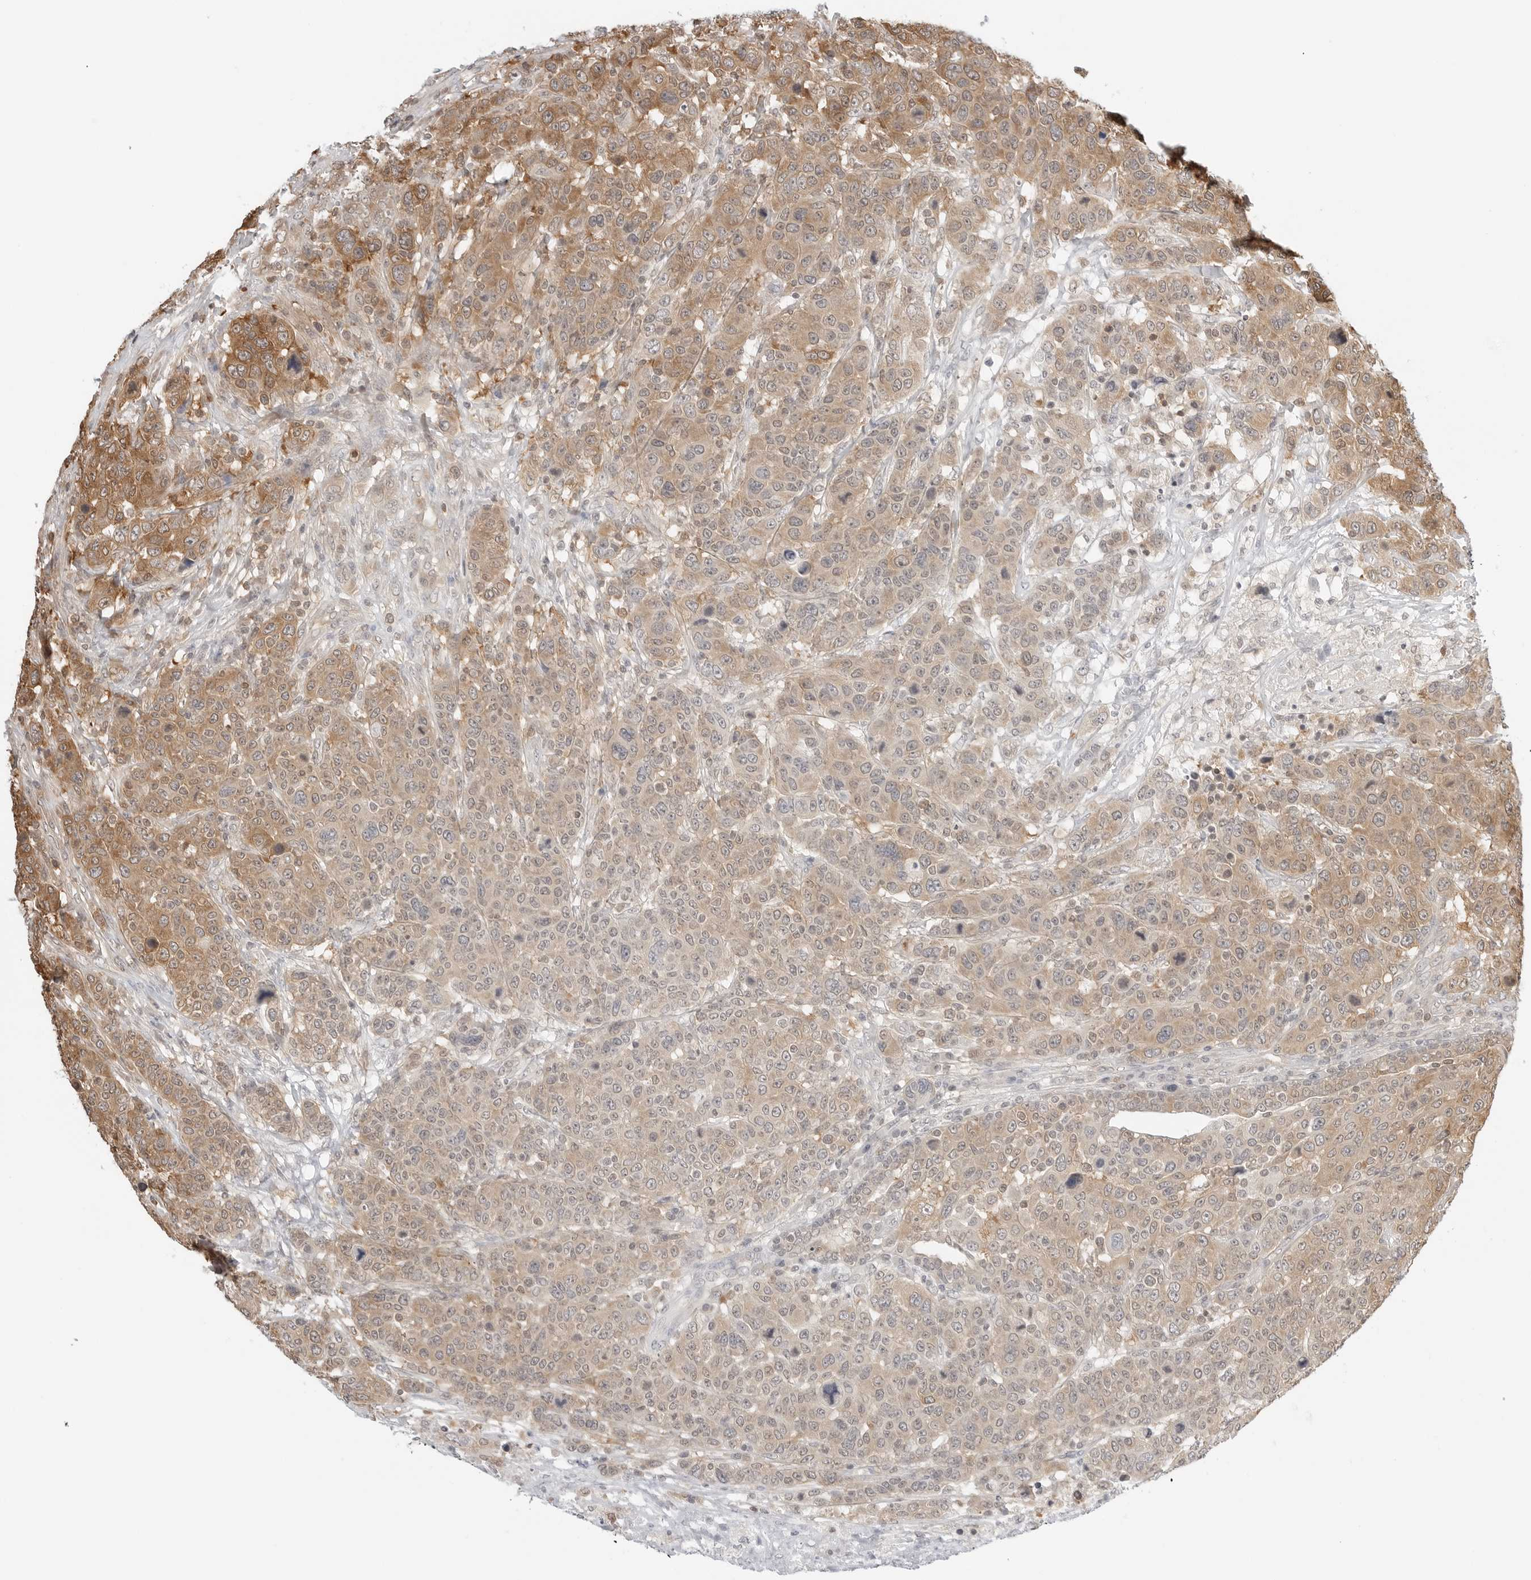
{"staining": {"intensity": "moderate", "quantity": "25%-75%", "location": "cytoplasmic/membranous"}, "tissue": "breast cancer", "cell_type": "Tumor cells", "image_type": "cancer", "snomed": [{"axis": "morphology", "description": "Duct carcinoma"}, {"axis": "topography", "description": "Breast"}], "caption": "This is an image of immunohistochemistry (IHC) staining of breast cancer (intraductal carcinoma), which shows moderate positivity in the cytoplasmic/membranous of tumor cells.", "gene": "NUDC", "patient": {"sex": "female", "age": 37}}